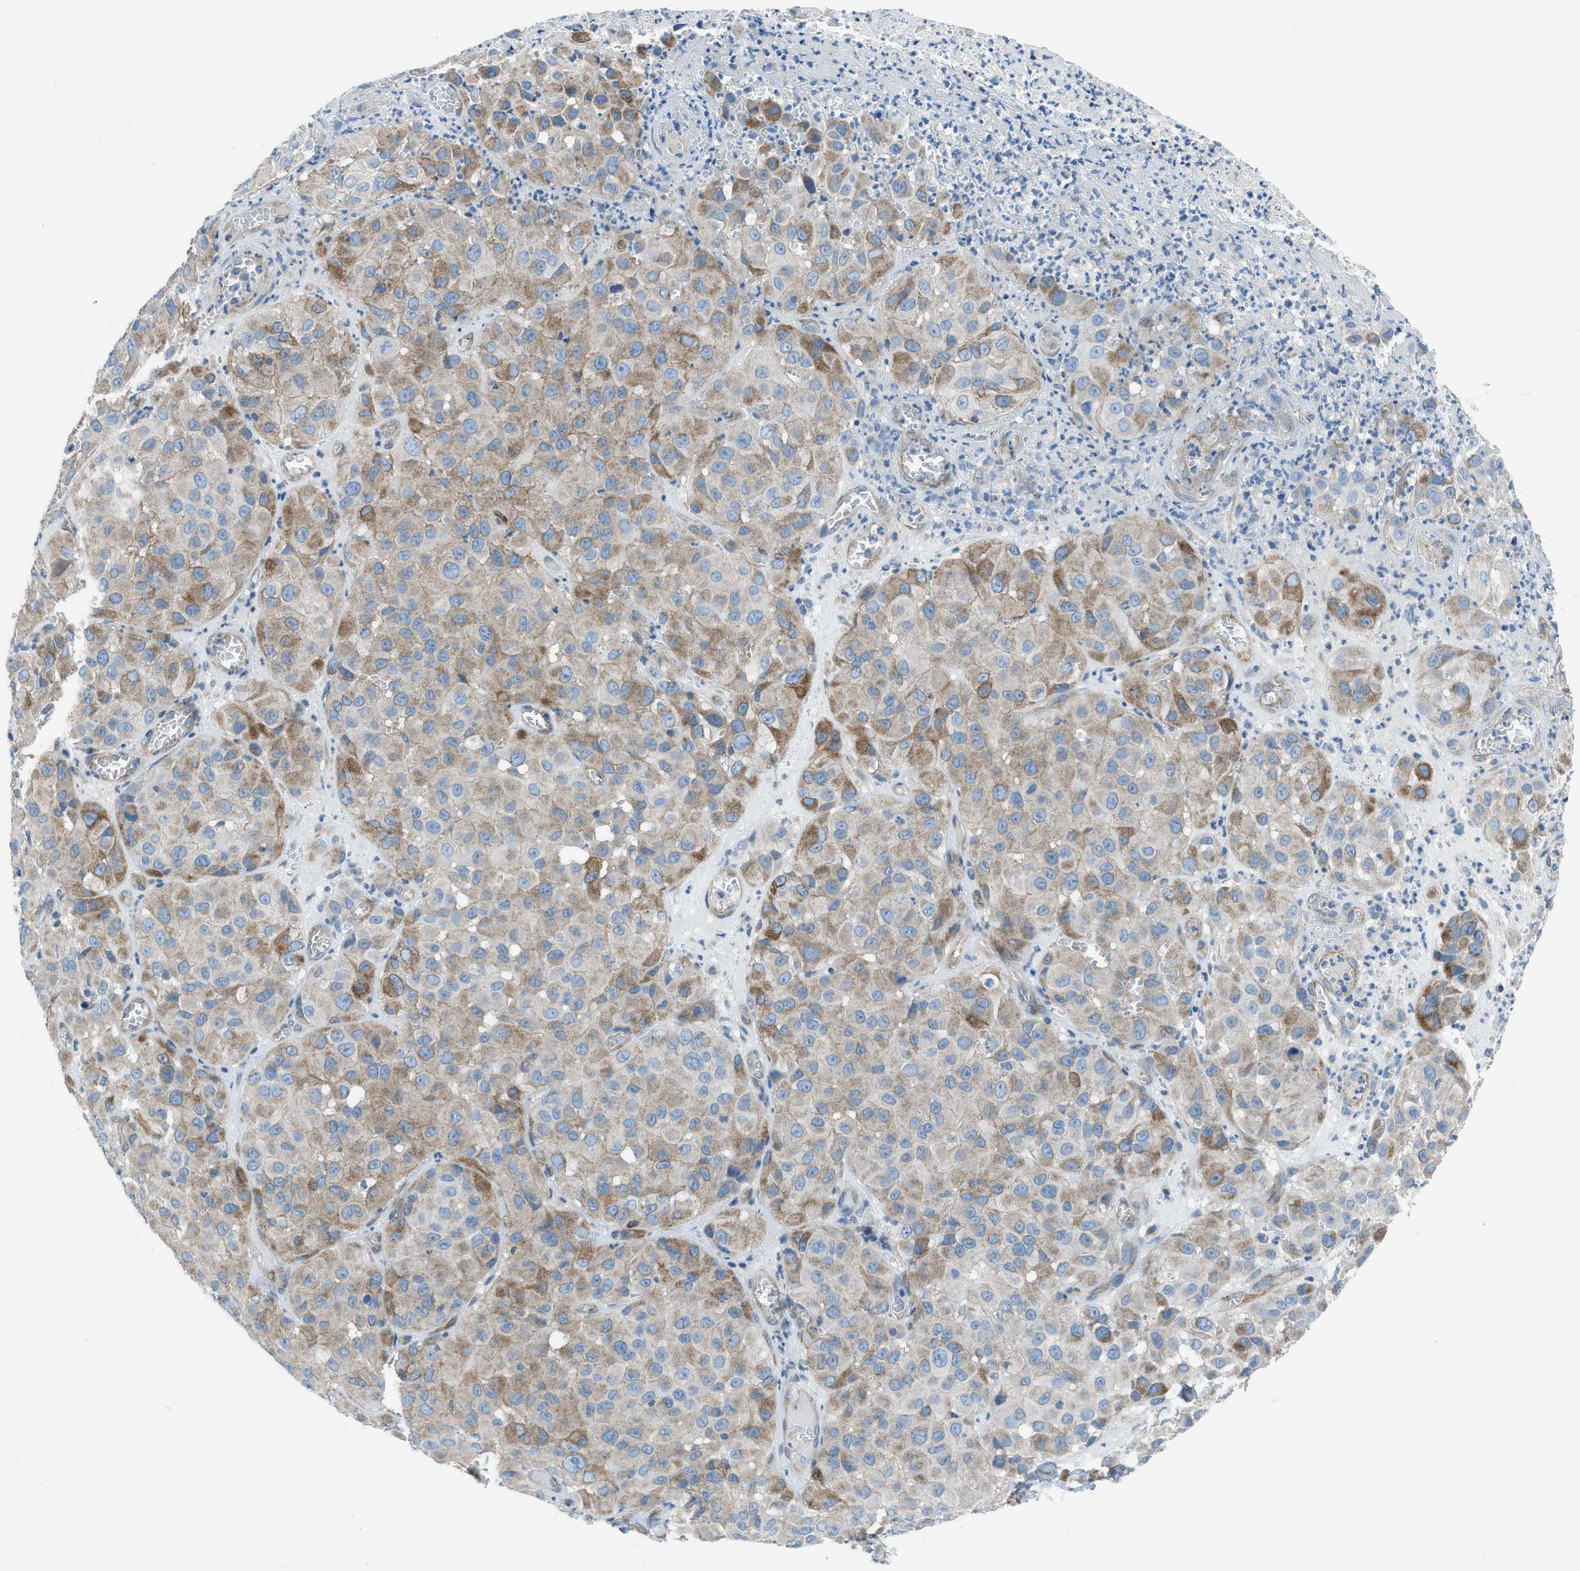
{"staining": {"intensity": "moderate", "quantity": "<25%", "location": "cytoplasmic/membranous"}, "tissue": "melanoma", "cell_type": "Tumor cells", "image_type": "cancer", "snomed": [{"axis": "morphology", "description": "Malignant melanoma, NOS"}, {"axis": "topography", "description": "Skin"}], "caption": "Tumor cells display low levels of moderate cytoplasmic/membranous positivity in about <25% of cells in malignant melanoma.", "gene": "PRKN", "patient": {"sex": "female", "age": 21}}